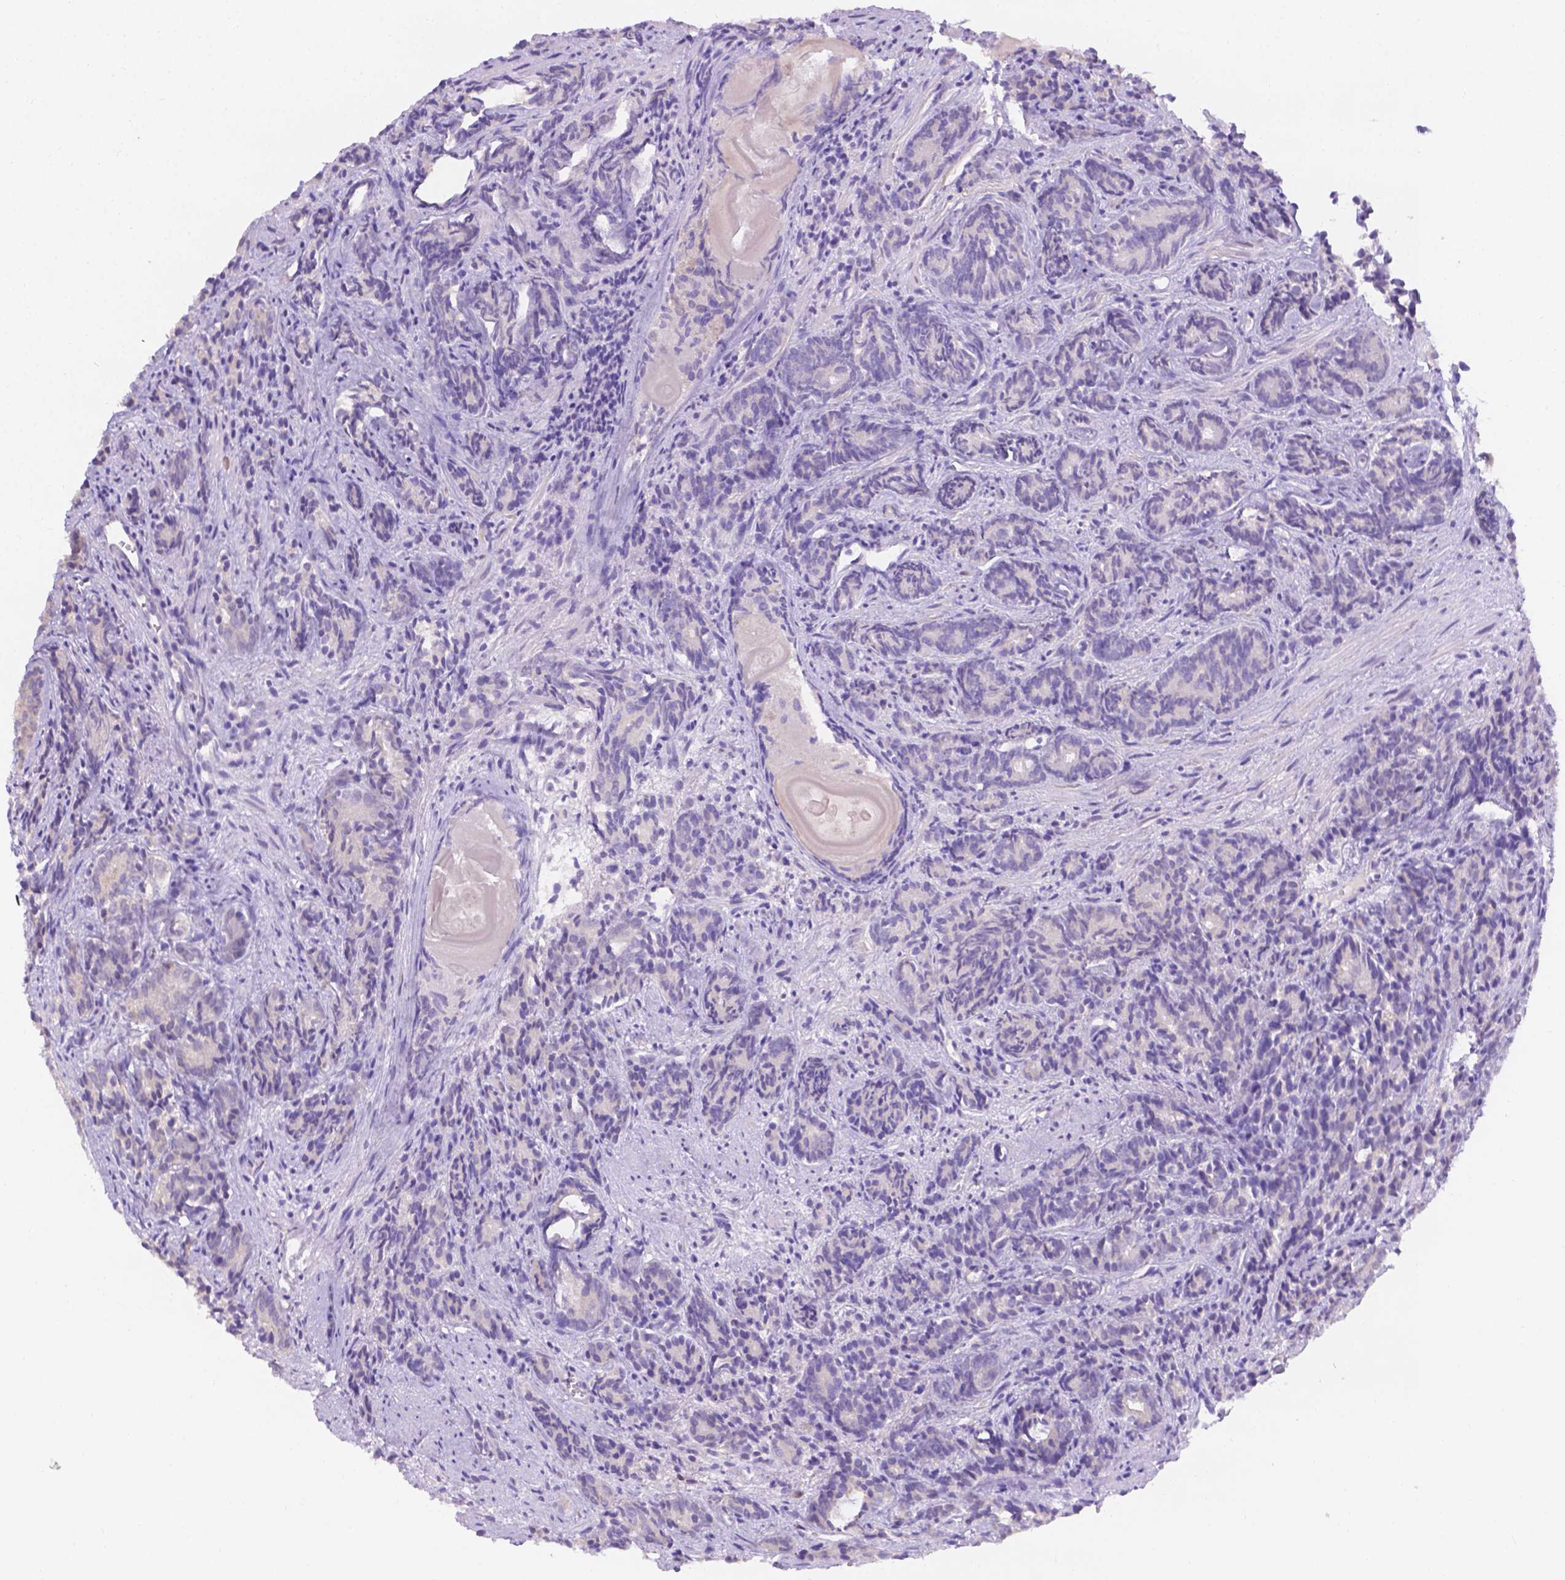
{"staining": {"intensity": "negative", "quantity": "none", "location": "none"}, "tissue": "prostate cancer", "cell_type": "Tumor cells", "image_type": "cancer", "snomed": [{"axis": "morphology", "description": "Adenocarcinoma, High grade"}, {"axis": "topography", "description": "Prostate"}], "caption": "High power microscopy micrograph of an immunohistochemistry (IHC) image of prostate adenocarcinoma (high-grade), revealing no significant positivity in tumor cells.", "gene": "CD96", "patient": {"sex": "male", "age": 84}}